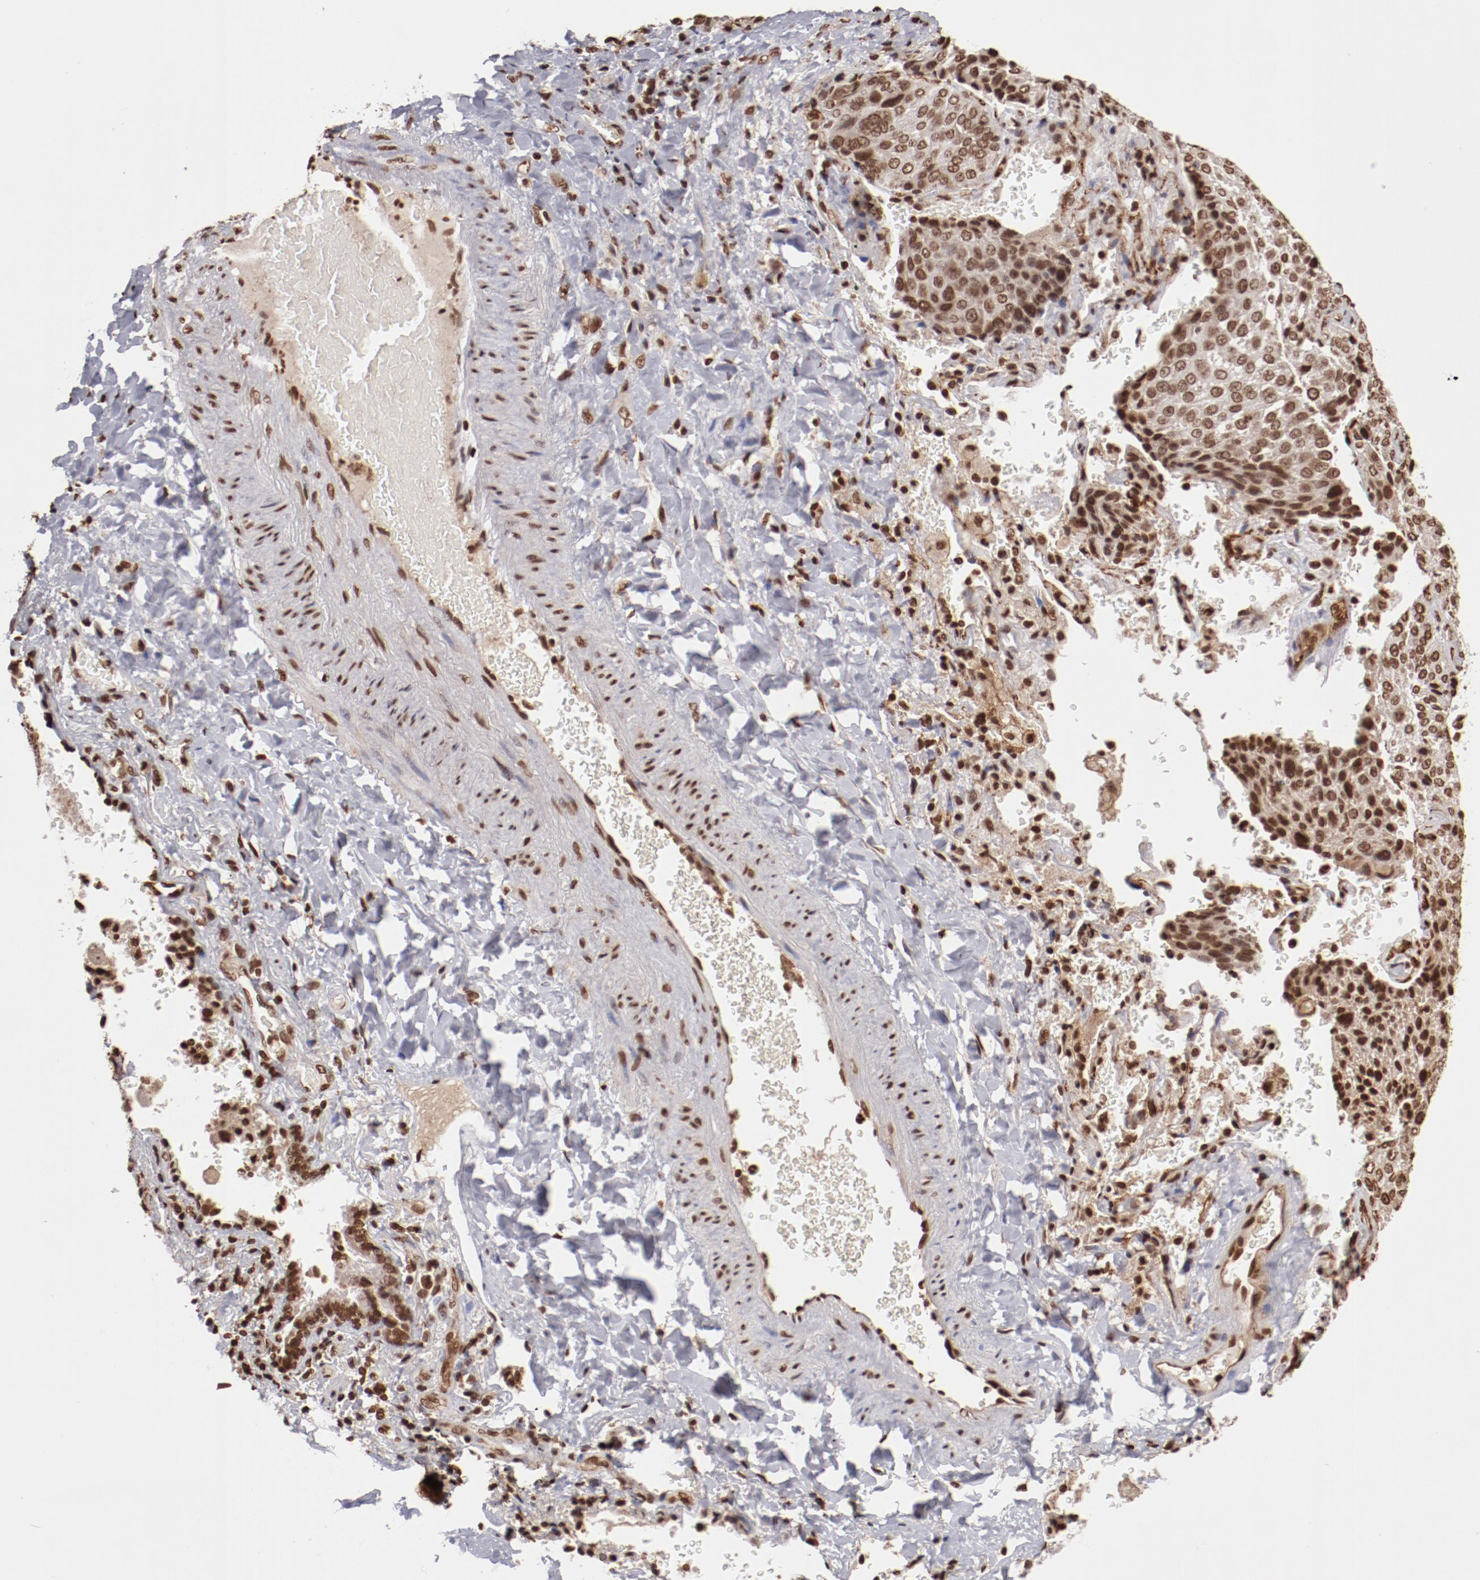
{"staining": {"intensity": "moderate", "quantity": ">75%", "location": "nuclear"}, "tissue": "lung cancer", "cell_type": "Tumor cells", "image_type": "cancer", "snomed": [{"axis": "morphology", "description": "Squamous cell carcinoma, NOS"}, {"axis": "topography", "description": "Lung"}], "caption": "IHC micrograph of neoplastic tissue: lung cancer (squamous cell carcinoma) stained using IHC demonstrates medium levels of moderate protein expression localized specifically in the nuclear of tumor cells, appearing as a nuclear brown color.", "gene": "ABL2", "patient": {"sex": "male", "age": 54}}